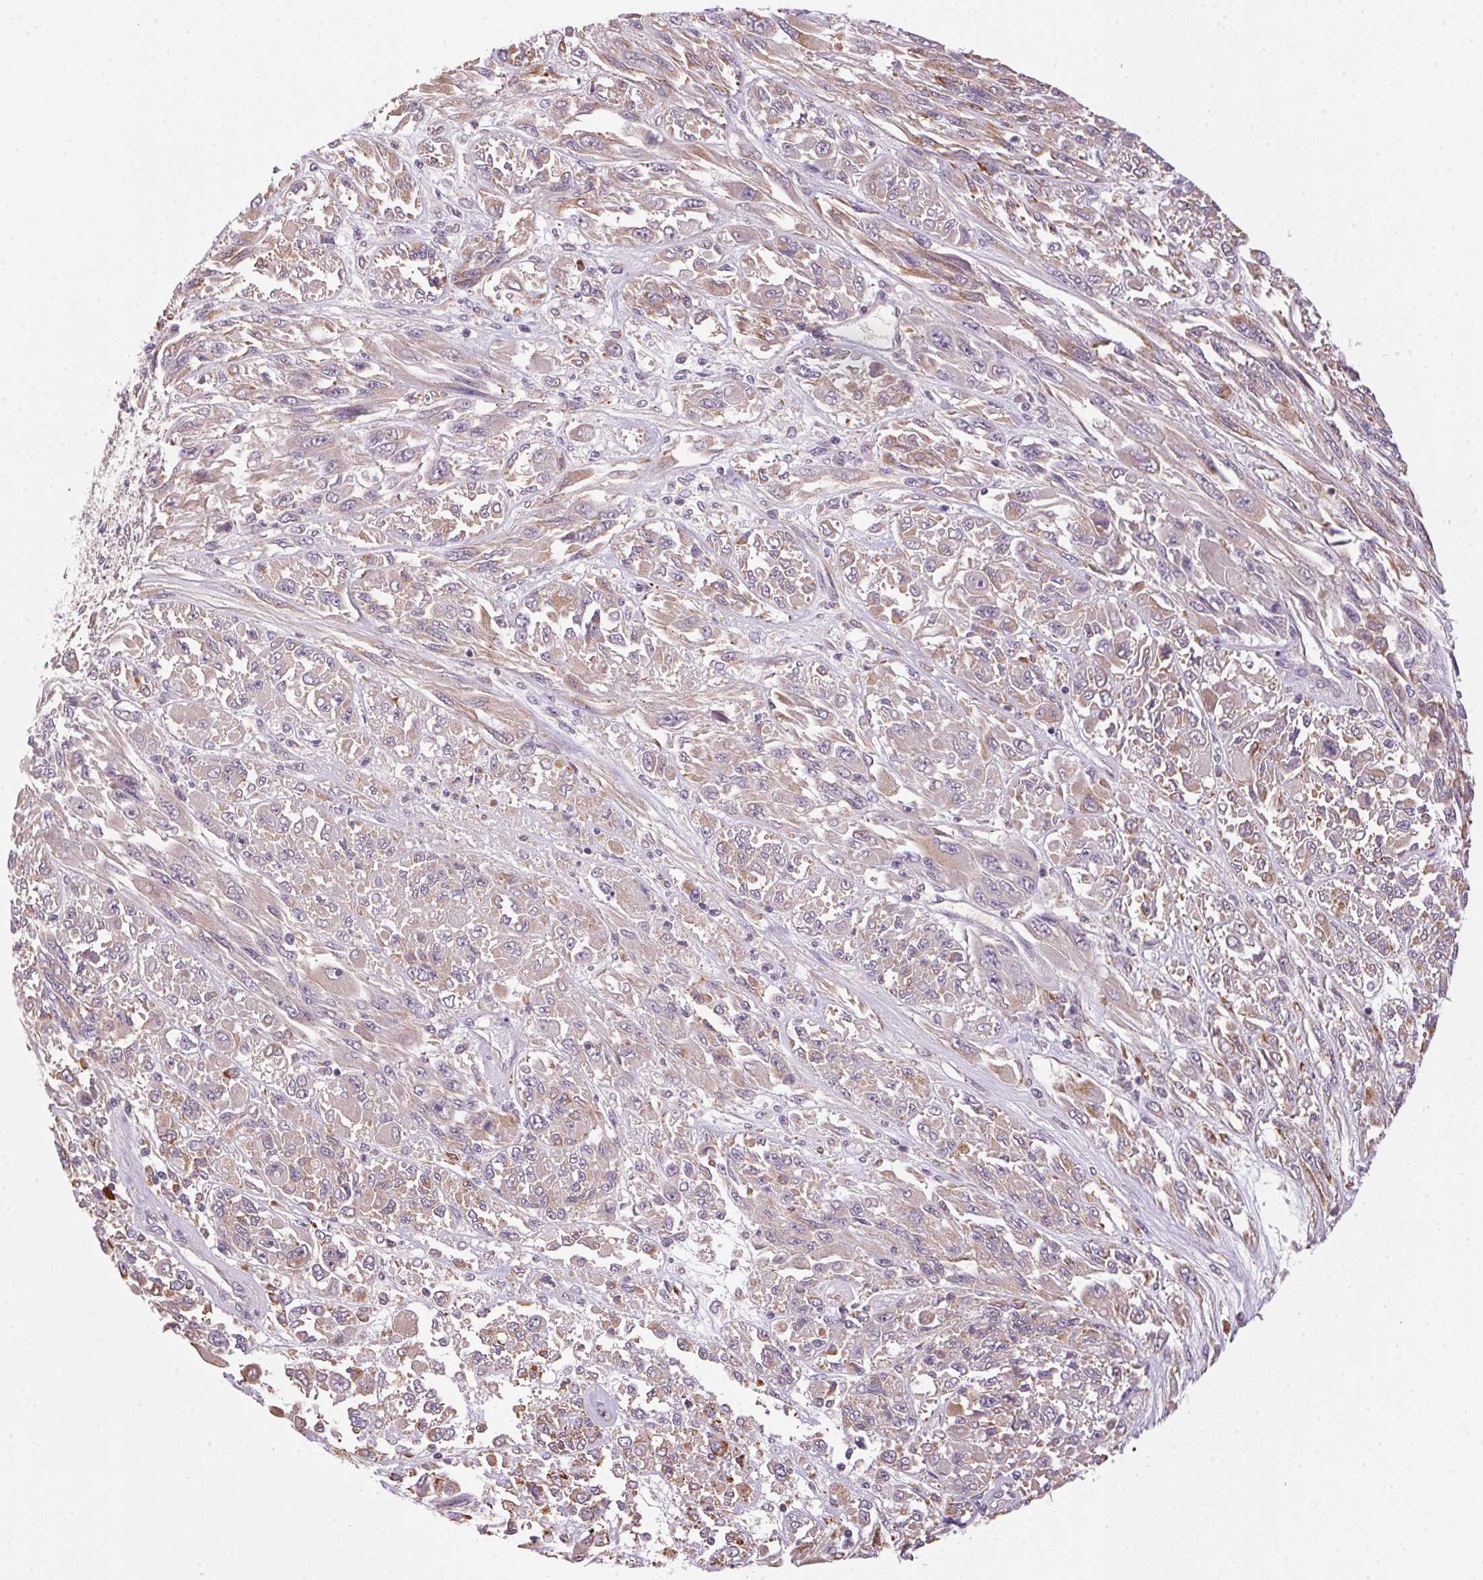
{"staining": {"intensity": "weak", "quantity": "<25%", "location": "cytoplasmic/membranous"}, "tissue": "melanoma", "cell_type": "Tumor cells", "image_type": "cancer", "snomed": [{"axis": "morphology", "description": "Malignant melanoma, NOS"}, {"axis": "topography", "description": "Skin"}], "caption": "A high-resolution micrograph shows immunohistochemistry (IHC) staining of malignant melanoma, which exhibits no significant positivity in tumor cells. (DAB immunohistochemistry visualized using brightfield microscopy, high magnification).", "gene": "ADH5", "patient": {"sex": "female", "age": 91}}